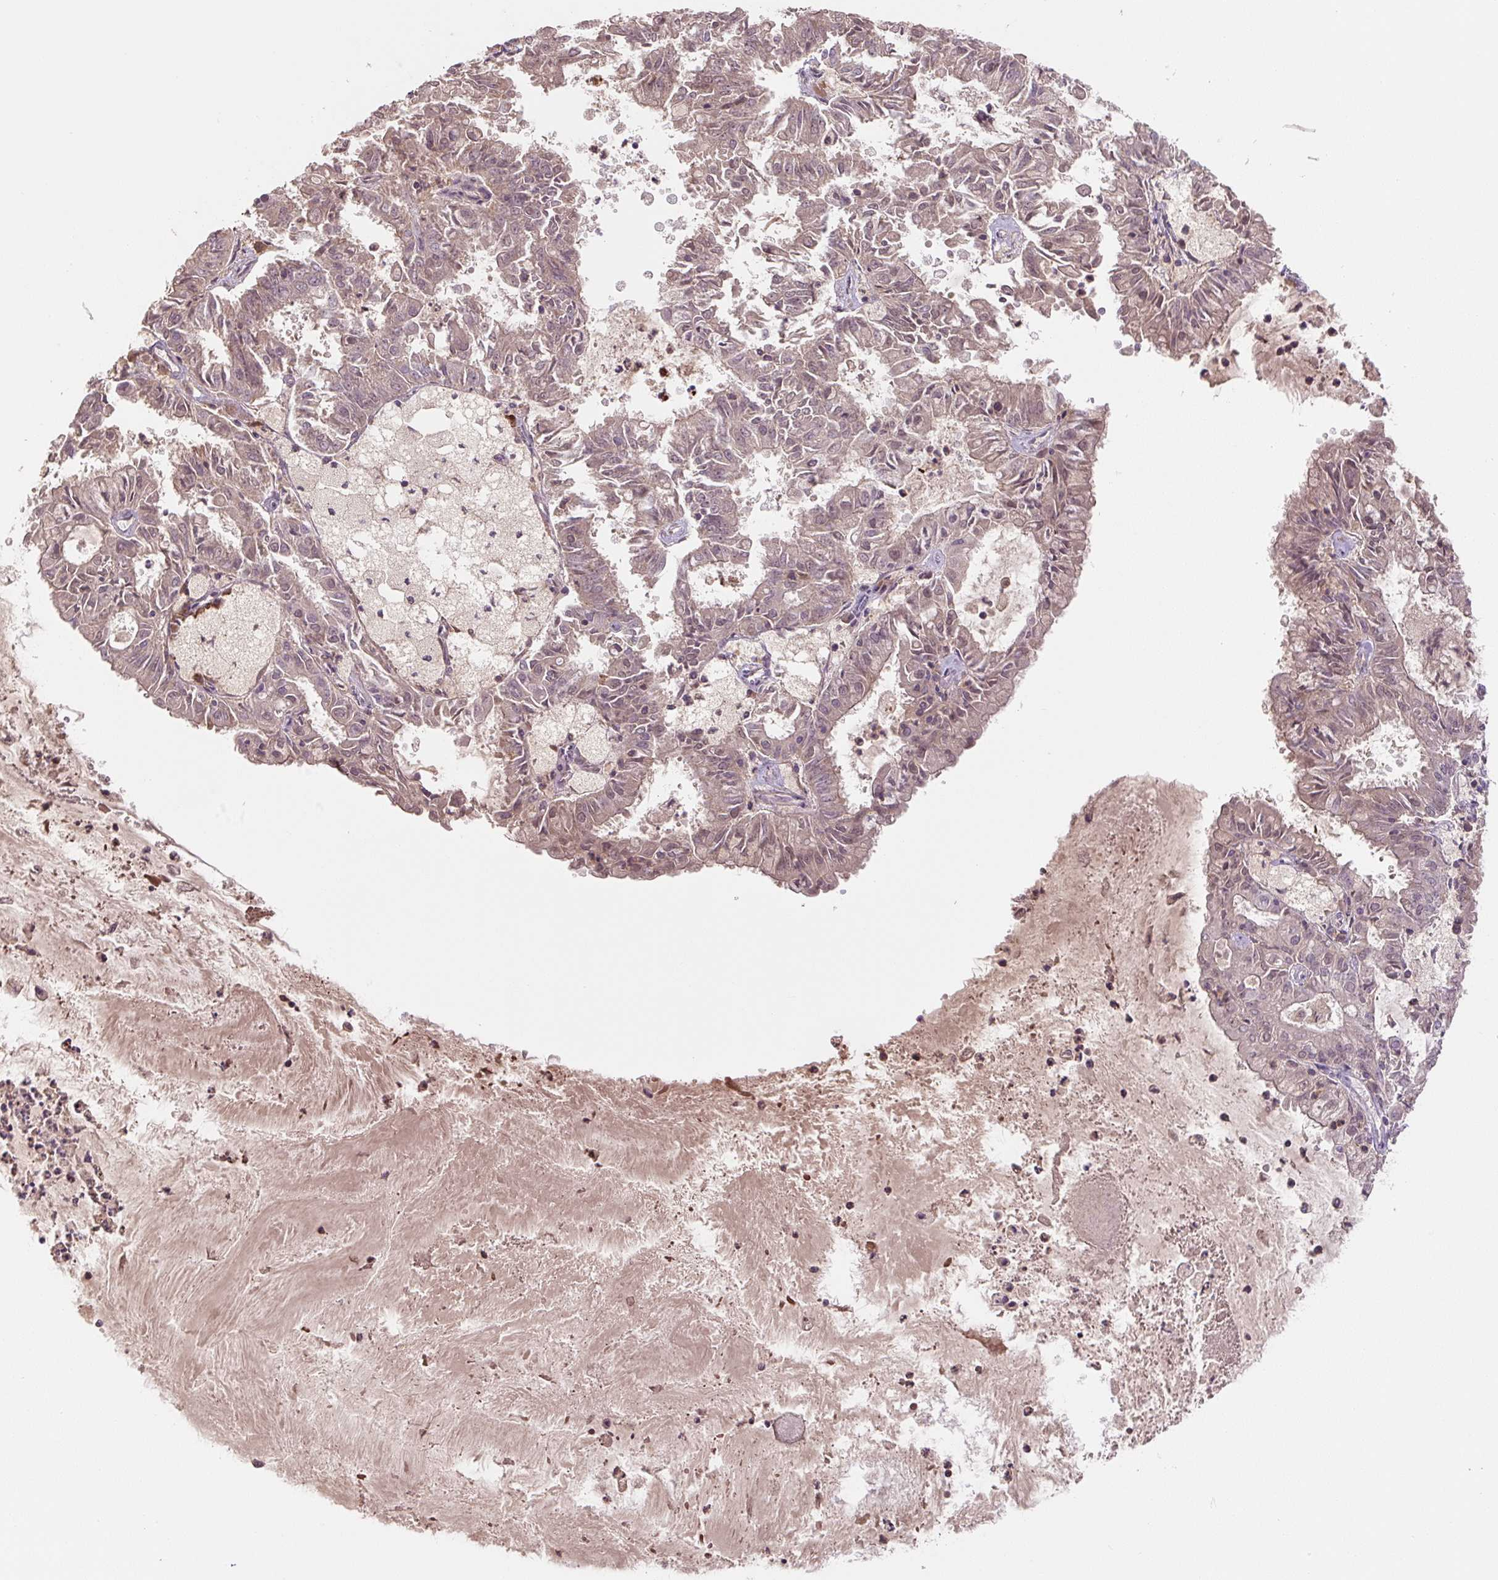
{"staining": {"intensity": "weak", "quantity": "25%-75%", "location": "nuclear"}, "tissue": "endometrial cancer", "cell_type": "Tumor cells", "image_type": "cancer", "snomed": [{"axis": "morphology", "description": "Adenocarcinoma, NOS"}, {"axis": "topography", "description": "Endometrium"}], "caption": "This is a histology image of immunohistochemistry staining of endometrial cancer (adenocarcinoma), which shows weak expression in the nuclear of tumor cells.", "gene": "C2orf73", "patient": {"sex": "female", "age": 57}}